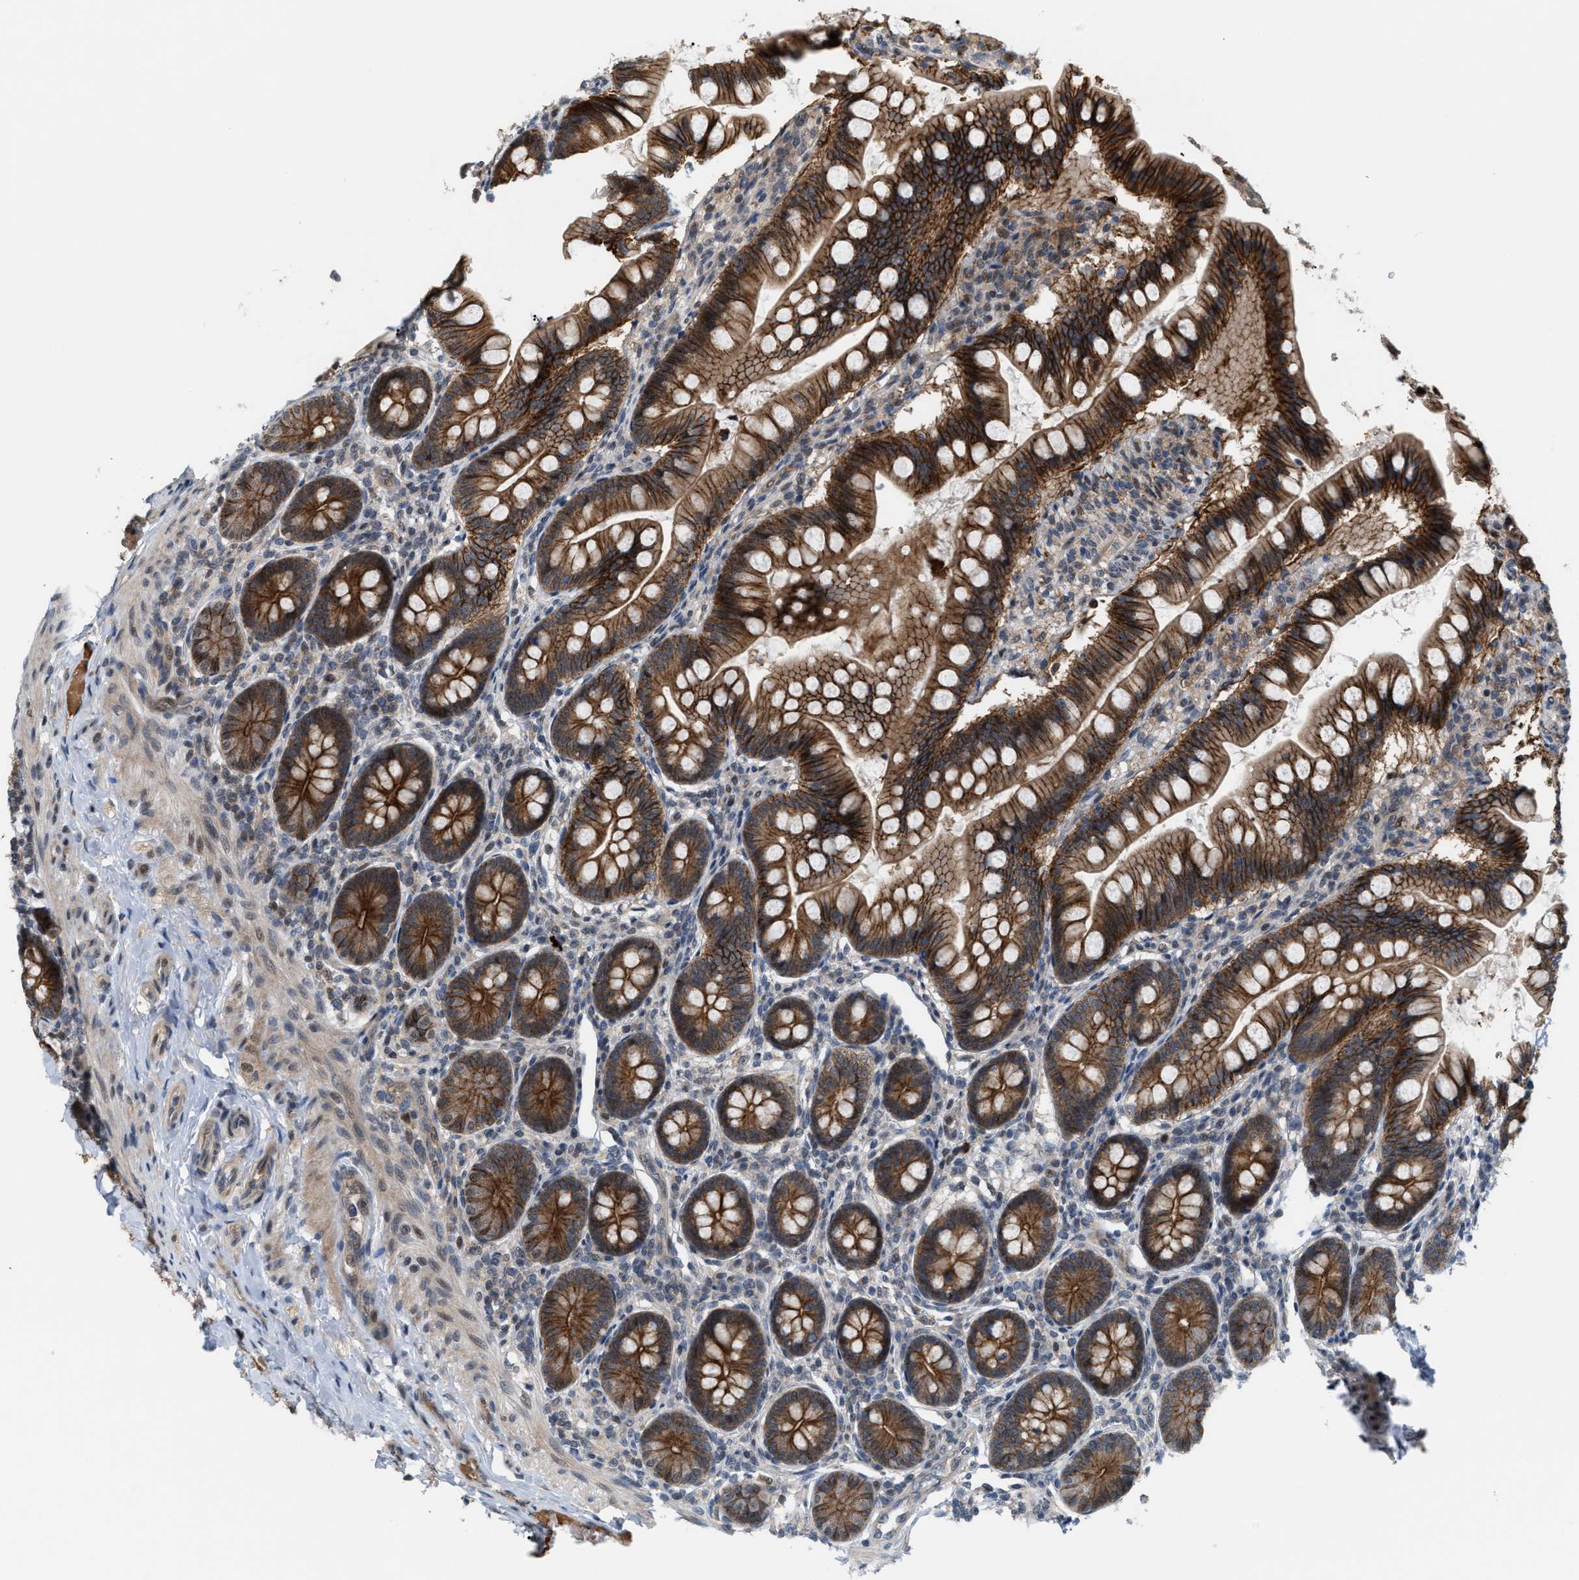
{"staining": {"intensity": "strong", "quantity": ">75%", "location": "cytoplasmic/membranous"}, "tissue": "small intestine", "cell_type": "Glandular cells", "image_type": "normal", "snomed": [{"axis": "morphology", "description": "Normal tissue, NOS"}, {"axis": "topography", "description": "Small intestine"}], "caption": "Protein positivity by immunohistochemistry reveals strong cytoplasmic/membranous positivity in about >75% of glandular cells in benign small intestine. The staining is performed using DAB (3,3'-diaminobenzidine) brown chromogen to label protein expression. The nuclei are counter-stained blue using hematoxylin.", "gene": "RFFL", "patient": {"sex": "male", "age": 7}}